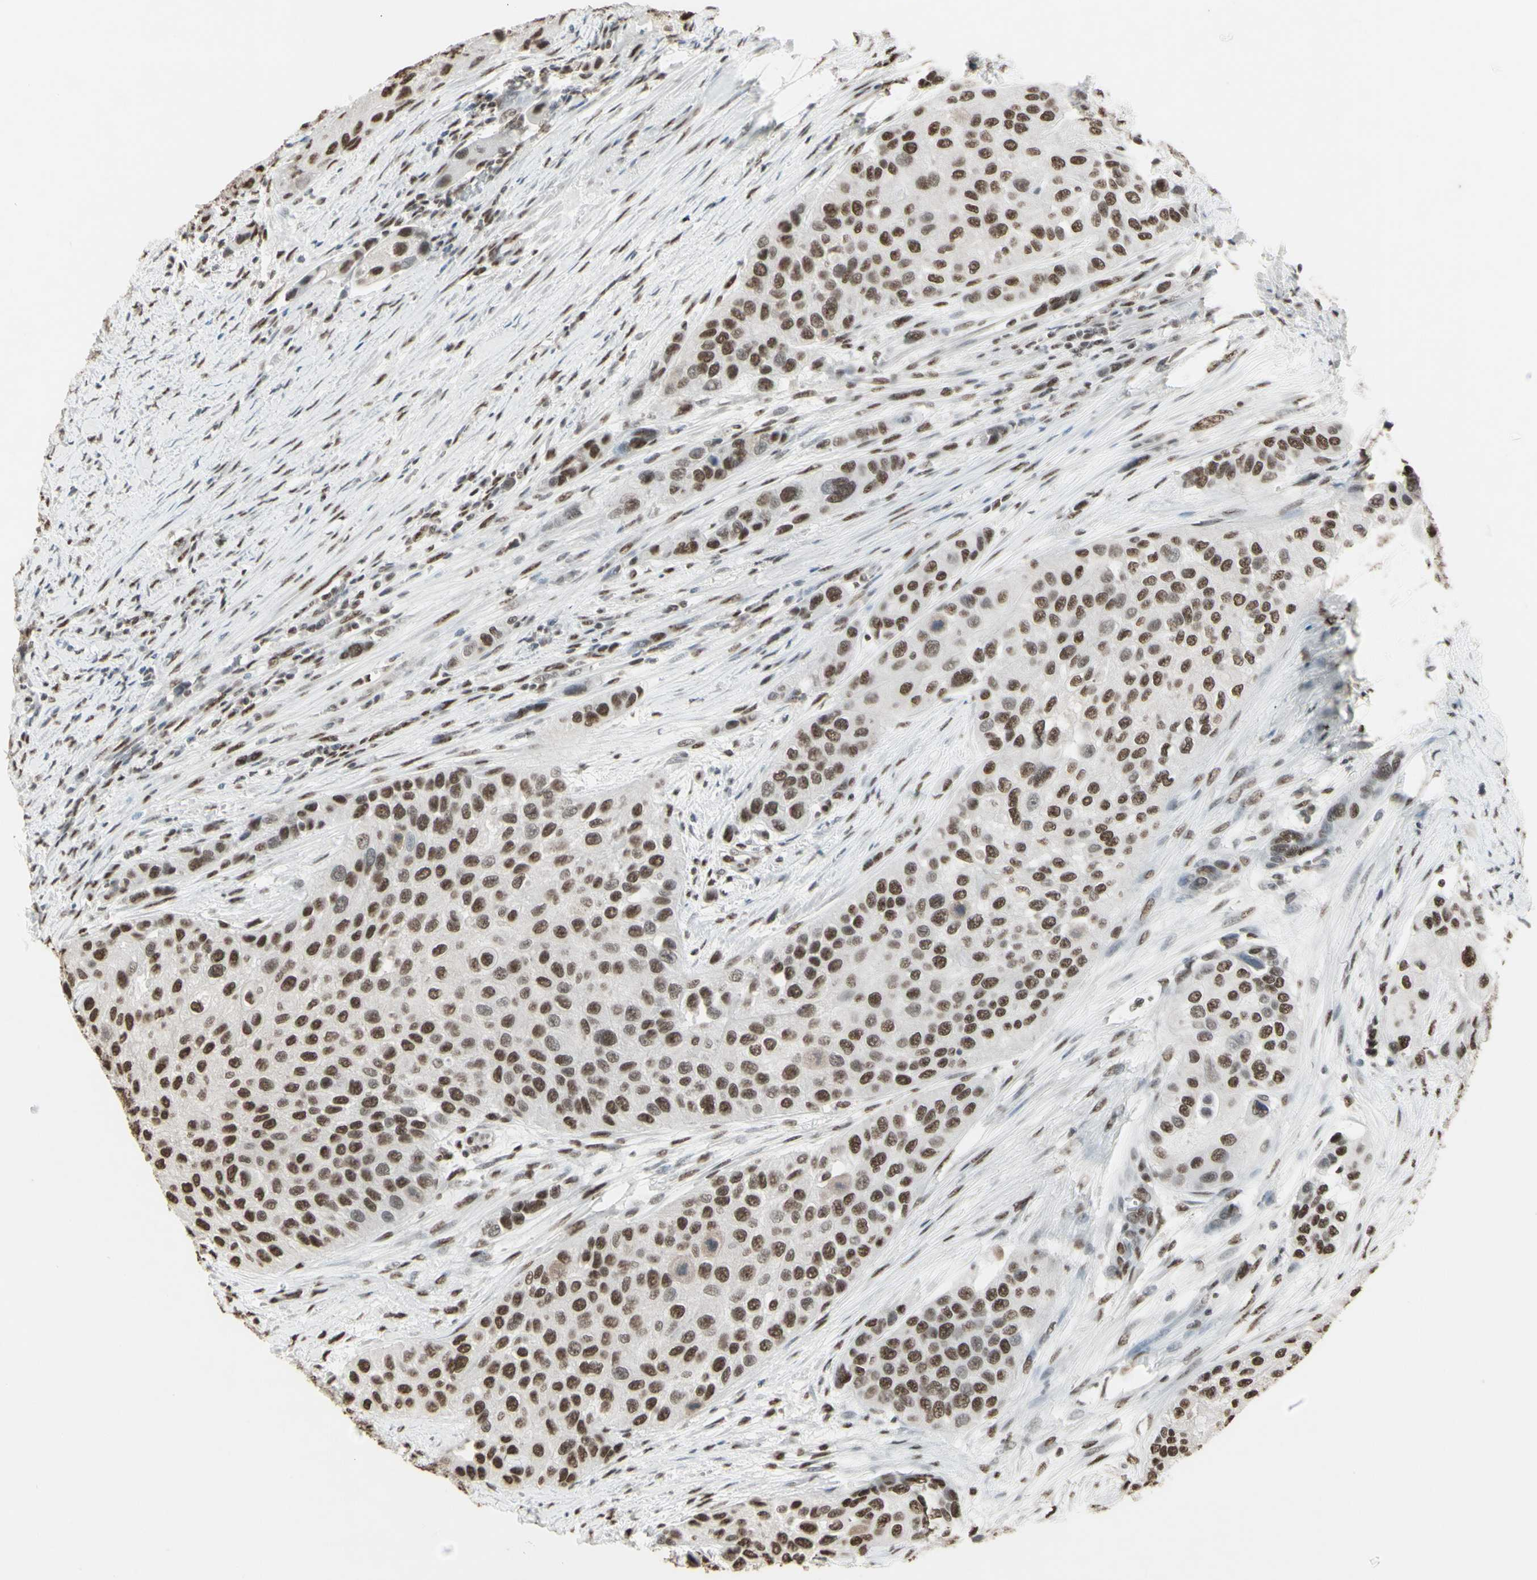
{"staining": {"intensity": "moderate", "quantity": ">75%", "location": "nuclear"}, "tissue": "urothelial cancer", "cell_type": "Tumor cells", "image_type": "cancer", "snomed": [{"axis": "morphology", "description": "Urothelial carcinoma, High grade"}, {"axis": "topography", "description": "Urinary bladder"}], "caption": "Moderate nuclear expression for a protein is seen in about >75% of tumor cells of high-grade urothelial carcinoma using IHC.", "gene": "TRIM28", "patient": {"sex": "female", "age": 56}}